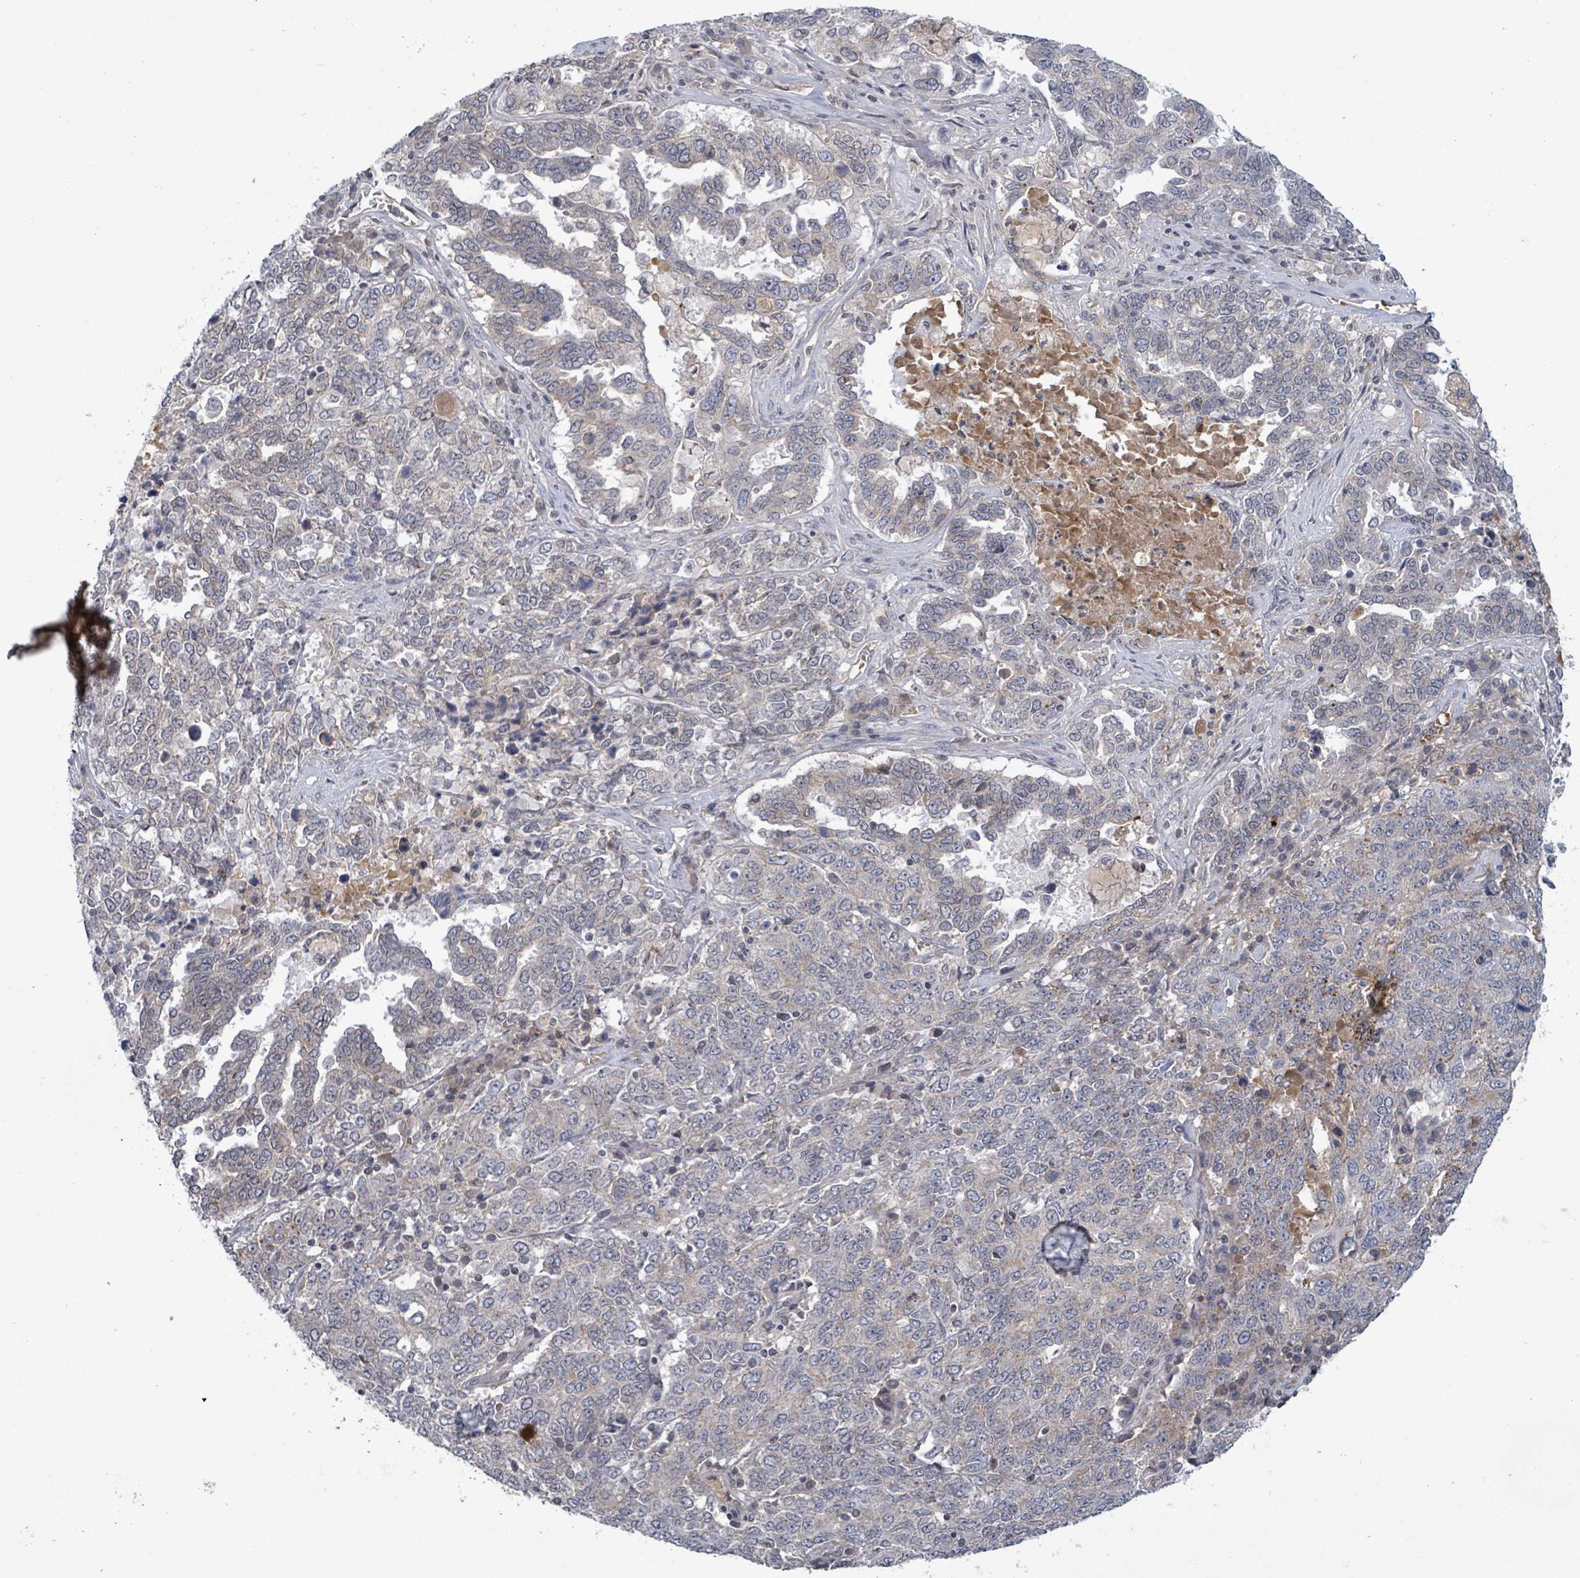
{"staining": {"intensity": "negative", "quantity": "none", "location": "none"}, "tissue": "ovarian cancer", "cell_type": "Tumor cells", "image_type": "cancer", "snomed": [{"axis": "morphology", "description": "Carcinoma, endometroid"}, {"axis": "topography", "description": "Ovary"}], "caption": "This is an immunohistochemistry (IHC) image of ovarian cancer. There is no positivity in tumor cells.", "gene": "GRM8", "patient": {"sex": "female", "age": 62}}